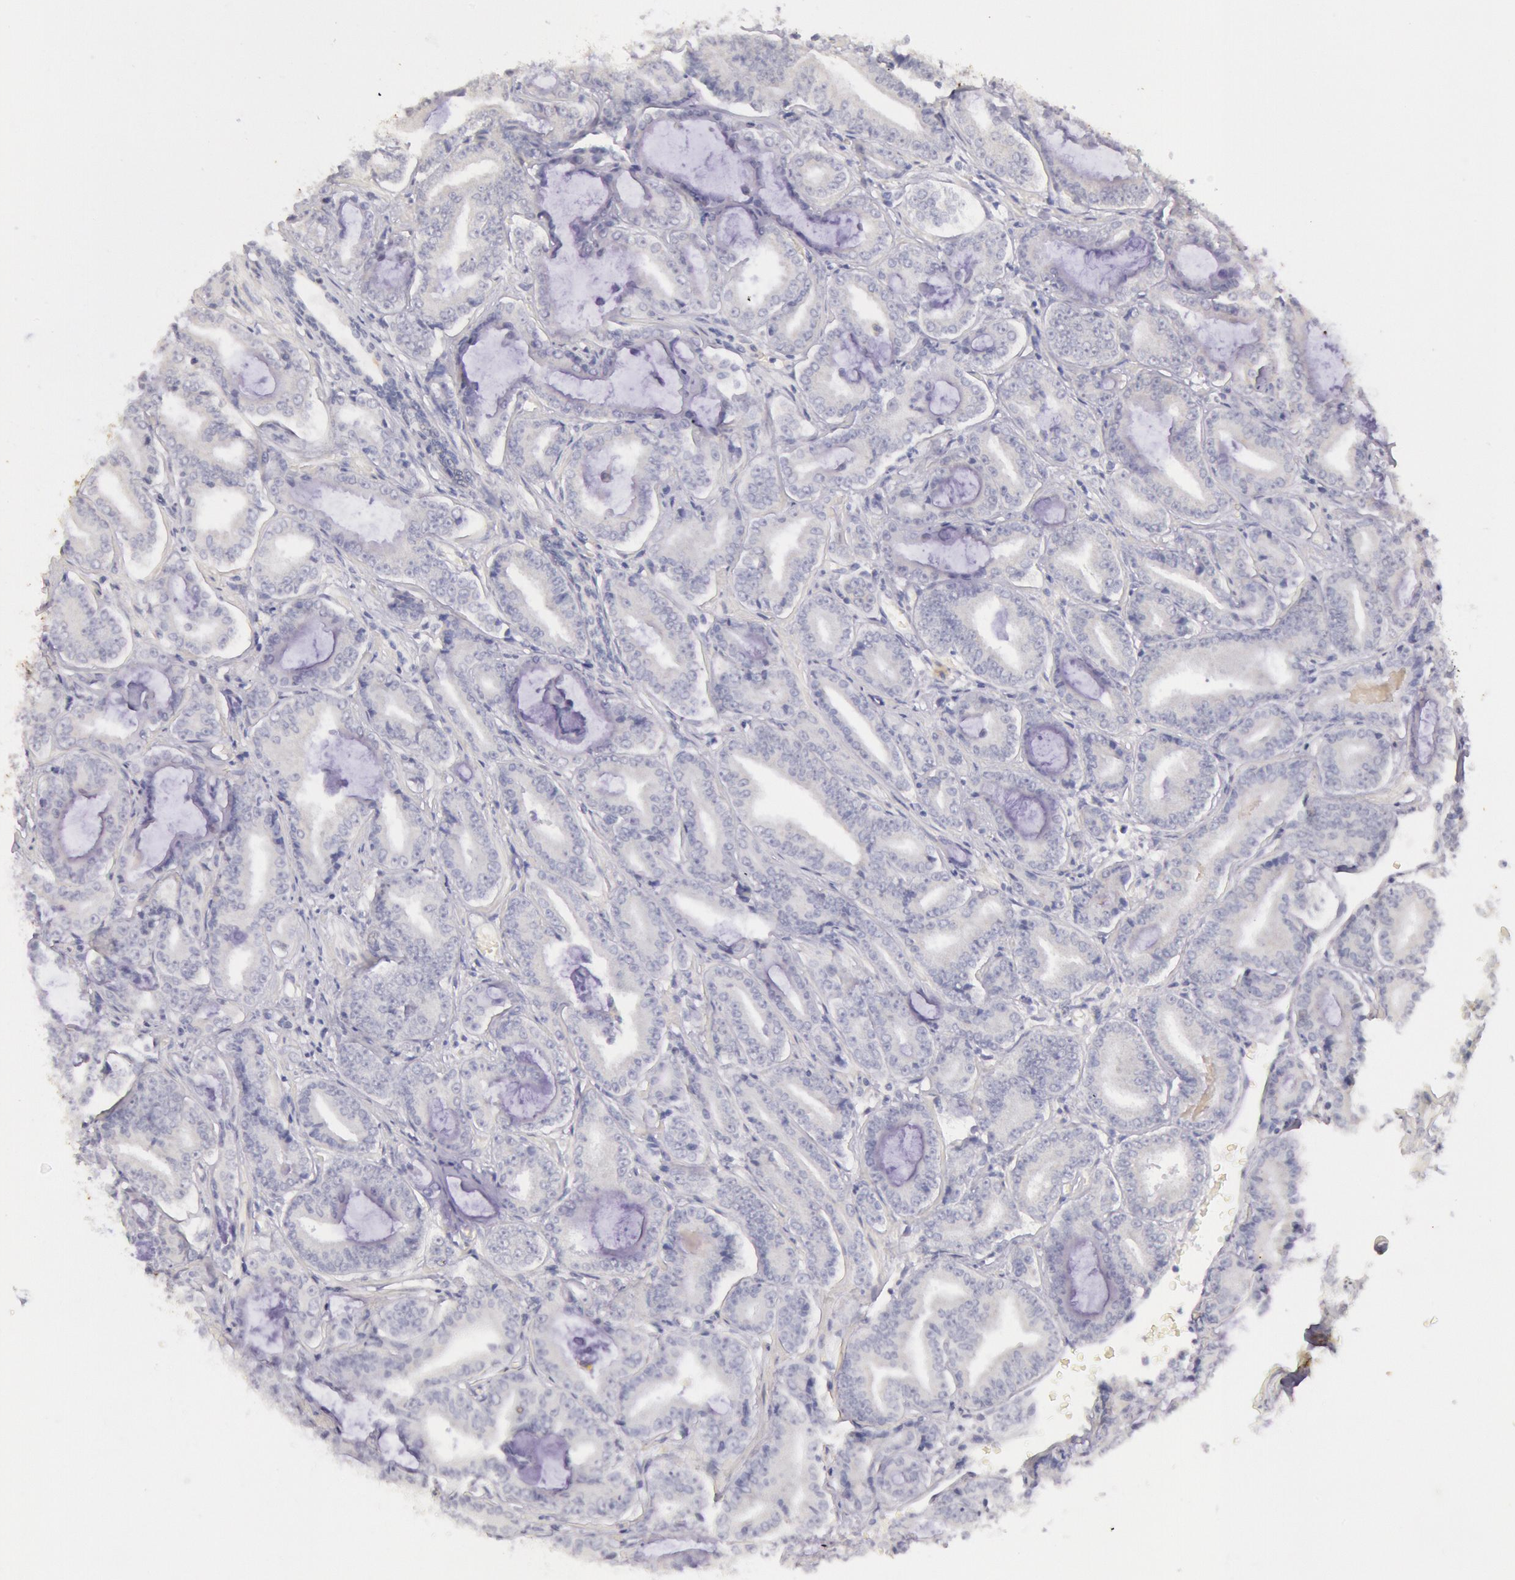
{"staining": {"intensity": "negative", "quantity": "none", "location": "none"}, "tissue": "prostate cancer", "cell_type": "Tumor cells", "image_type": "cancer", "snomed": [{"axis": "morphology", "description": "Adenocarcinoma, Low grade"}, {"axis": "topography", "description": "Prostate"}], "caption": "This is a image of immunohistochemistry (IHC) staining of low-grade adenocarcinoma (prostate), which shows no expression in tumor cells. The staining was performed using DAB (3,3'-diaminobenzidine) to visualize the protein expression in brown, while the nuclei were stained in blue with hematoxylin (Magnification: 20x).", "gene": "FRMD6", "patient": {"sex": "male", "age": 65}}